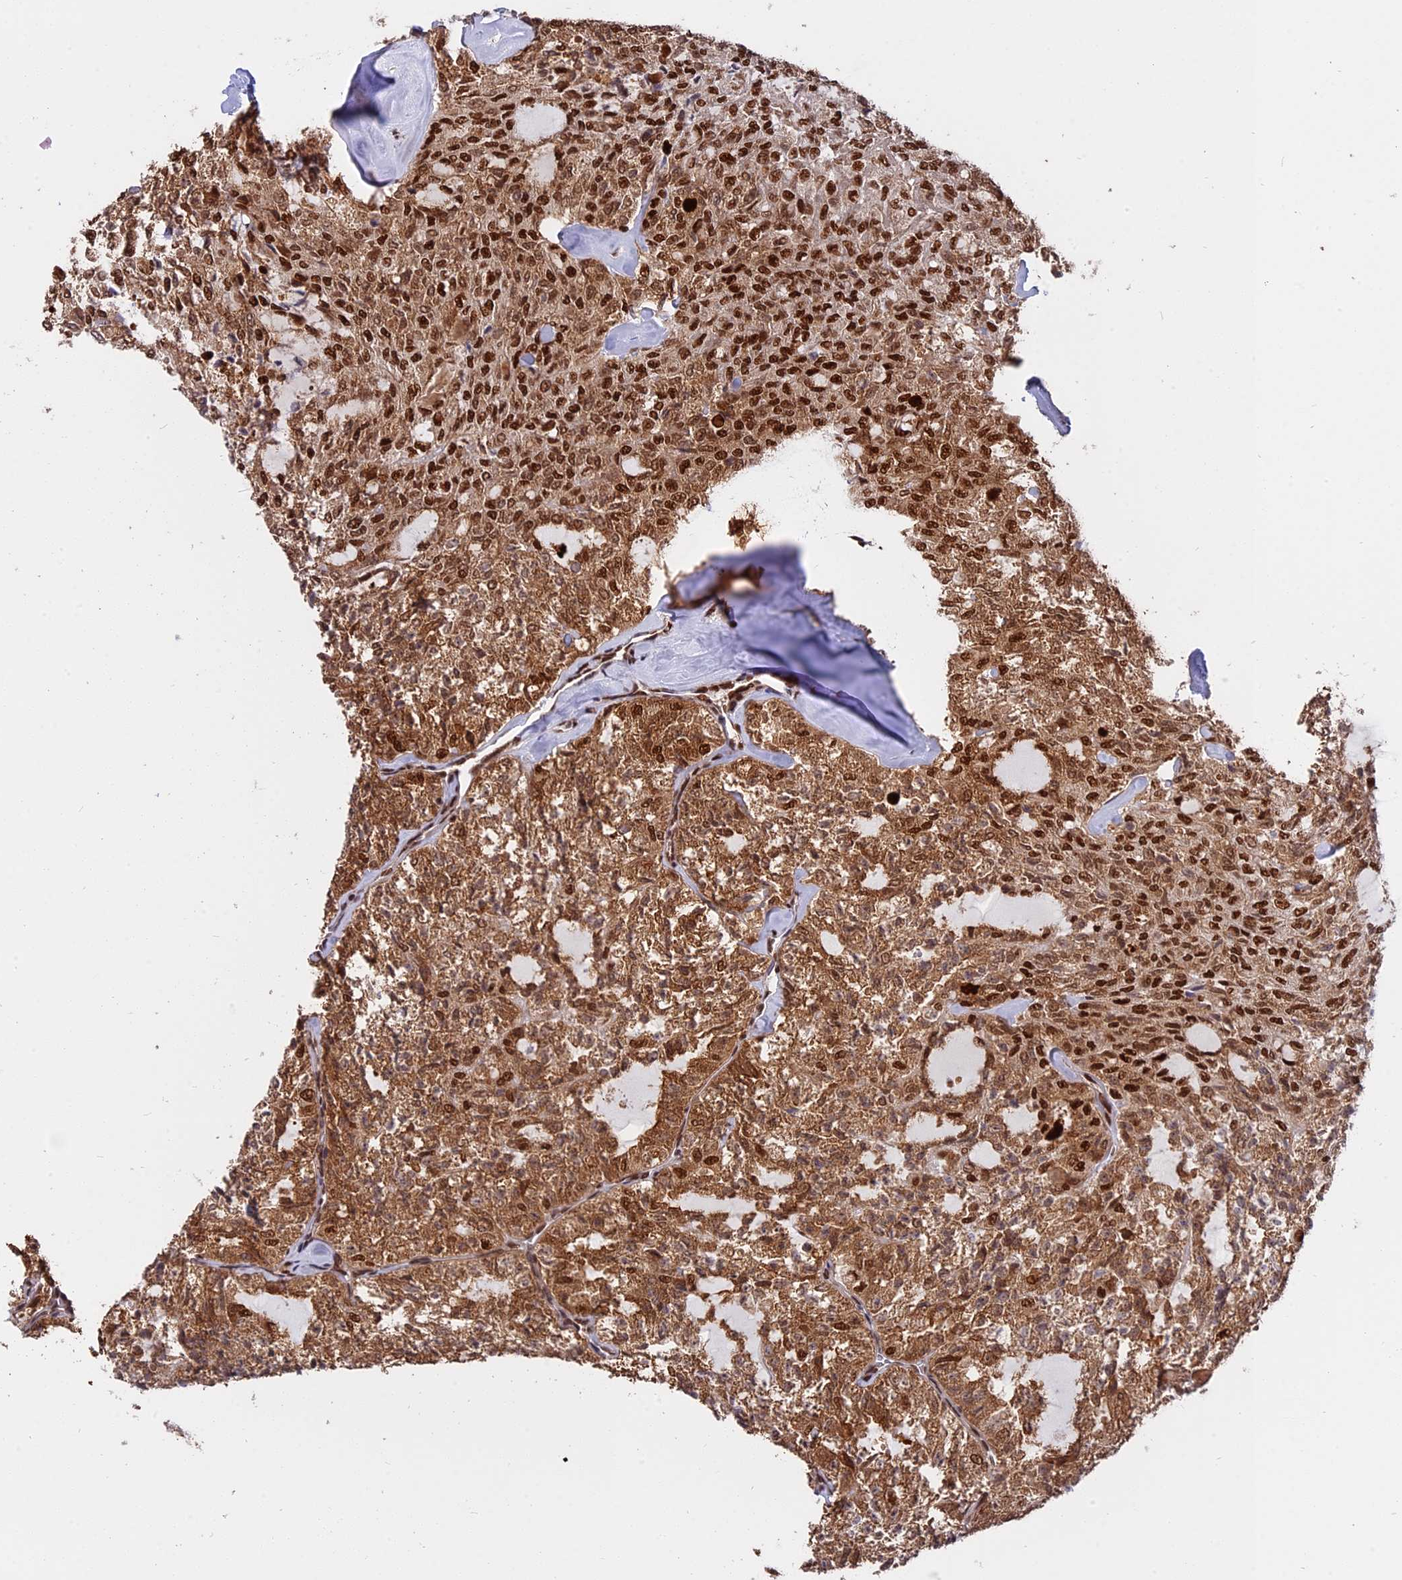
{"staining": {"intensity": "strong", "quantity": ">75%", "location": "cytoplasmic/membranous,nuclear"}, "tissue": "thyroid cancer", "cell_type": "Tumor cells", "image_type": "cancer", "snomed": [{"axis": "morphology", "description": "Follicular adenoma carcinoma, NOS"}, {"axis": "topography", "description": "Thyroid gland"}], "caption": "This histopathology image demonstrates IHC staining of thyroid cancer (follicular adenoma carcinoma), with high strong cytoplasmic/membranous and nuclear expression in approximately >75% of tumor cells.", "gene": "RAMAC", "patient": {"sex": "male", "age": 75}}